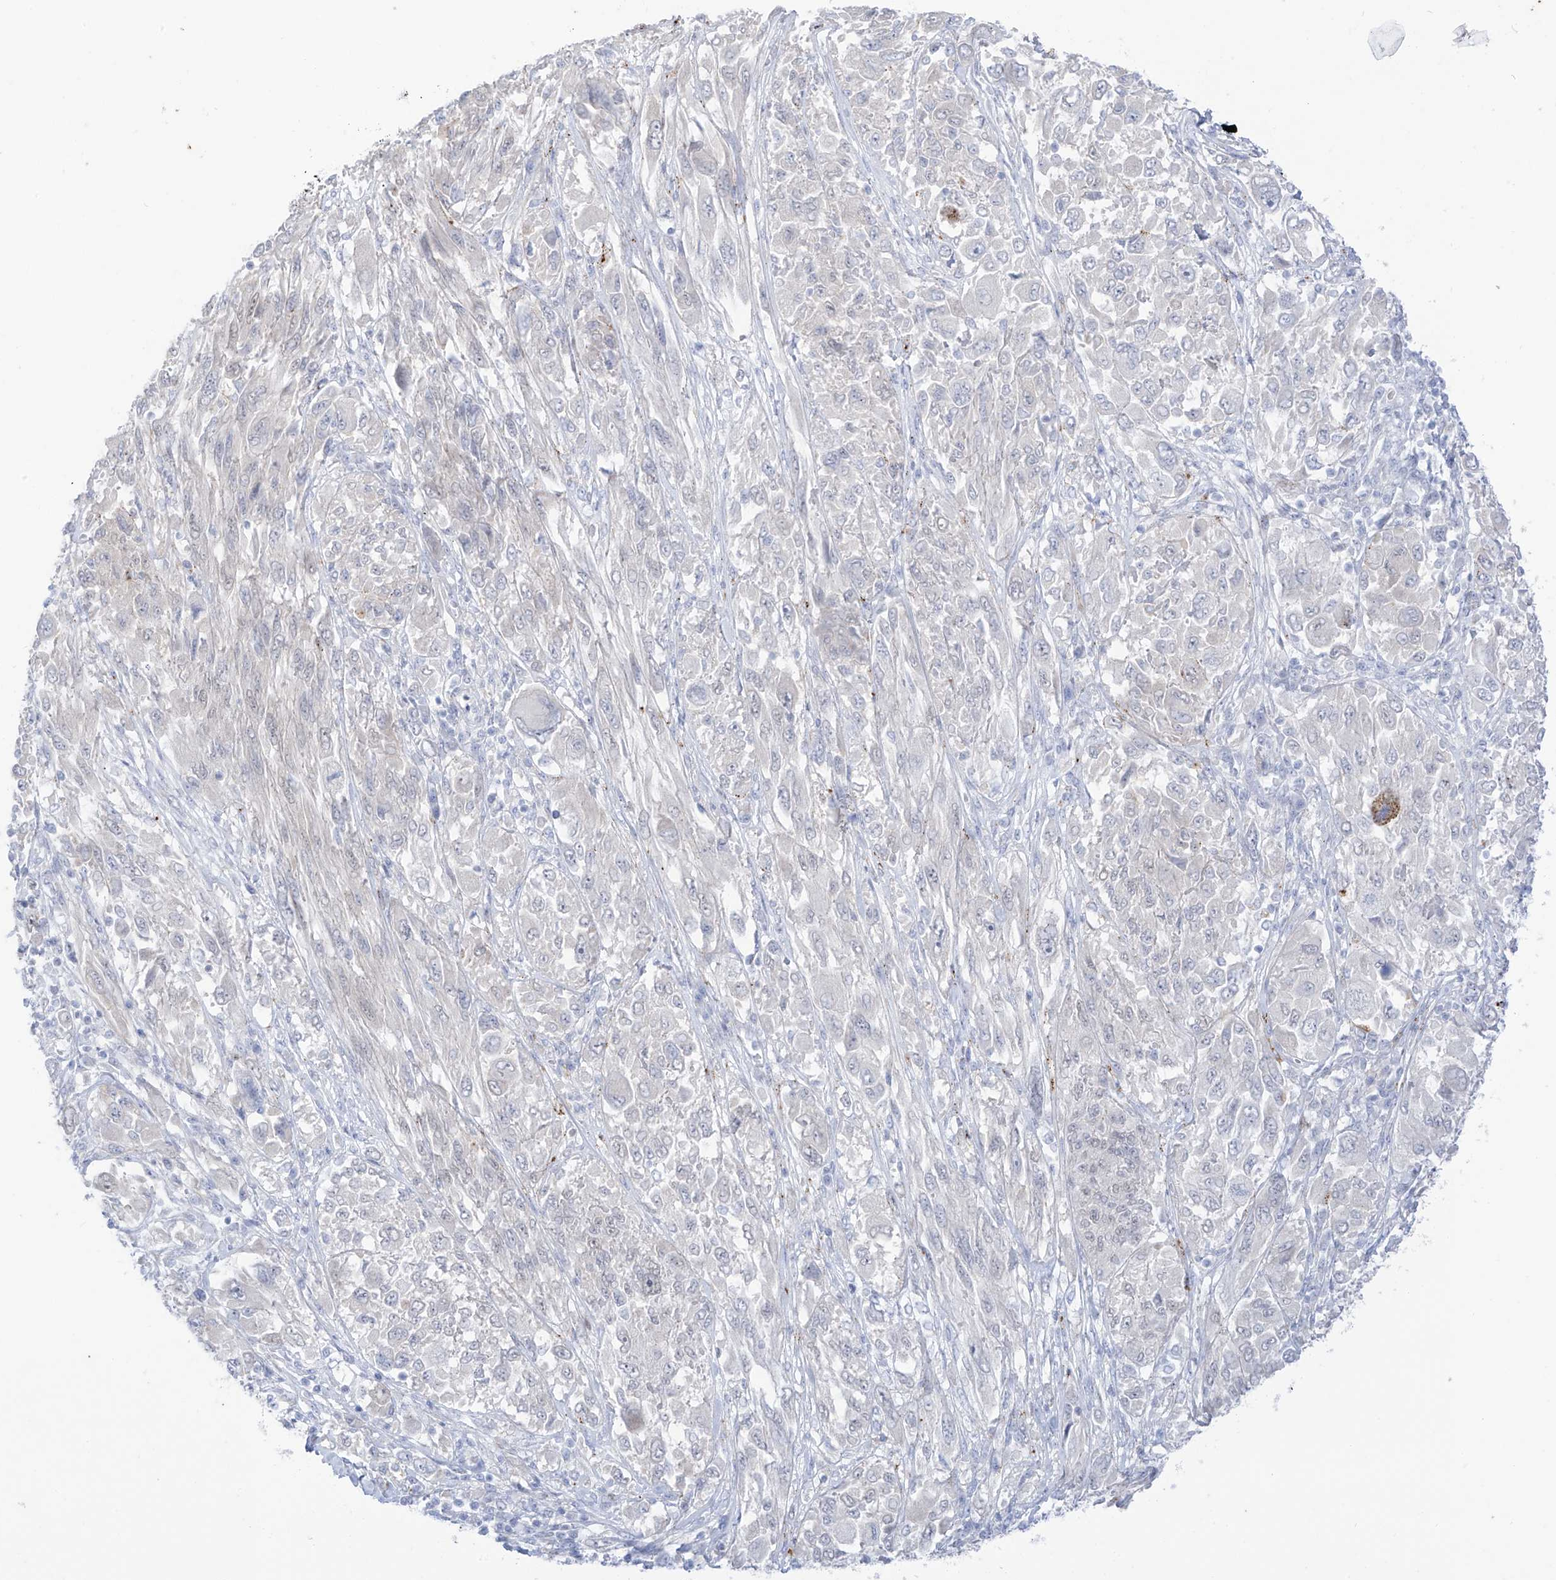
{"staining": {"intensity": "negative", "quantity": "none", "location": "none"}, "tissue": "melanoma", "cell_type": "Tumor cells", "image_type": "cancer", "snomed": [{"axis": "morphology", "description": "Malignant melanoma, NOS"}, {"axis": "topography", "description": "Skin"}], "caption": "The immunohistochemistry (IHC) micrograph has no significant positivity in tumor cells of melanoma tissue. (Brightfield microscopy of DAB immunohistochemistry at high magnification).", "gene": "PSPH", "patient": {"sex": "female", "age": 91}}